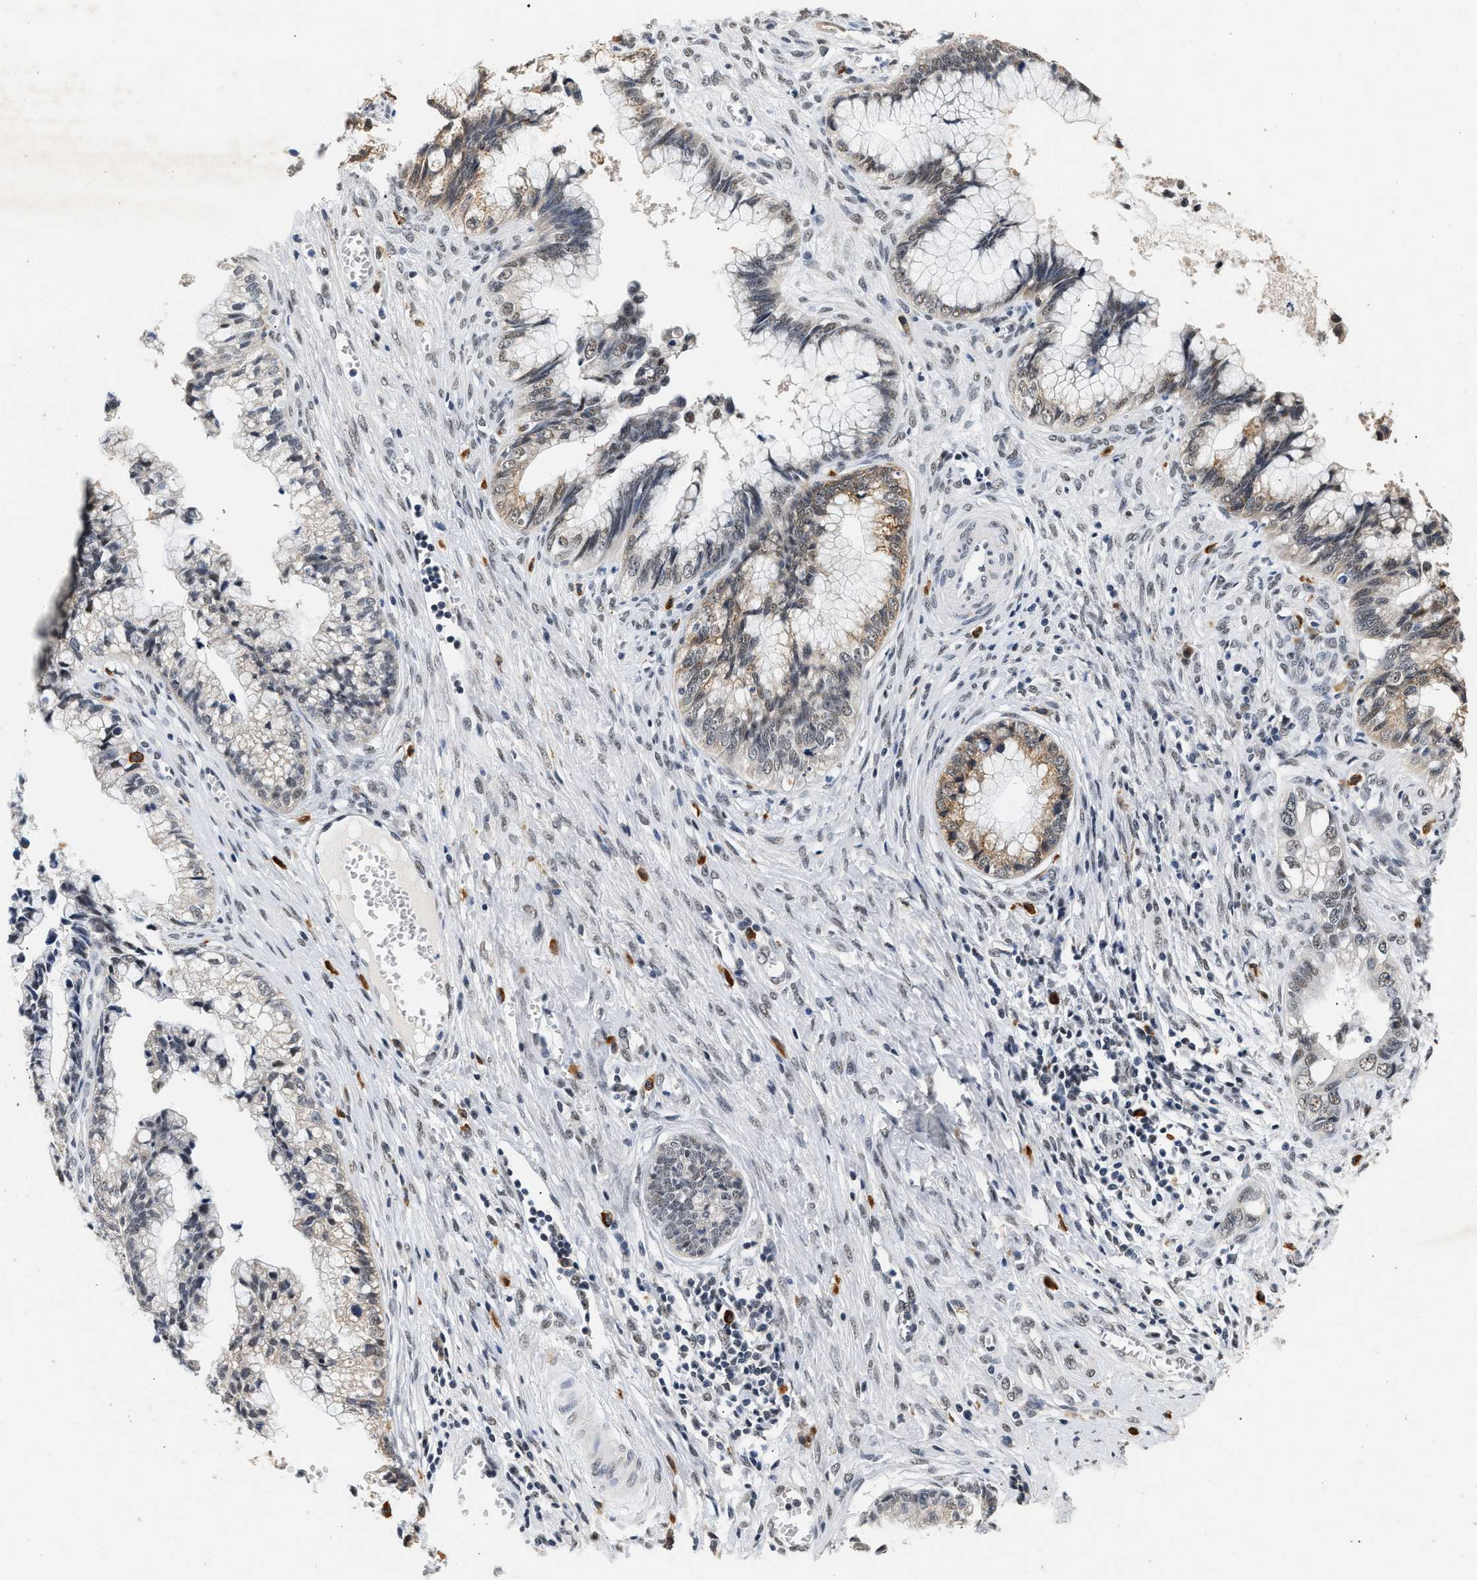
{"staining": {"intensity": "weak", "quantity": "<25%", "location": "cytoplasmic/membranous,nuclear"}, "tissue": "cervical cancer", "cell_type": "Tumor cells", "image_type": "cancer", "snomed": [{"axis": "morphology", "description": "Adenocarcinoma, NOS"}, {"axis": "topography", "description": "Cervix"}], "caption": "High power microscopy histopathology image of an immunohistochemistry image of adenocarcinoma (cervical), revealing no significant expression in tumor cells.", "gene": "THOC1", "patient": {"sex": "female", "age": 44}}